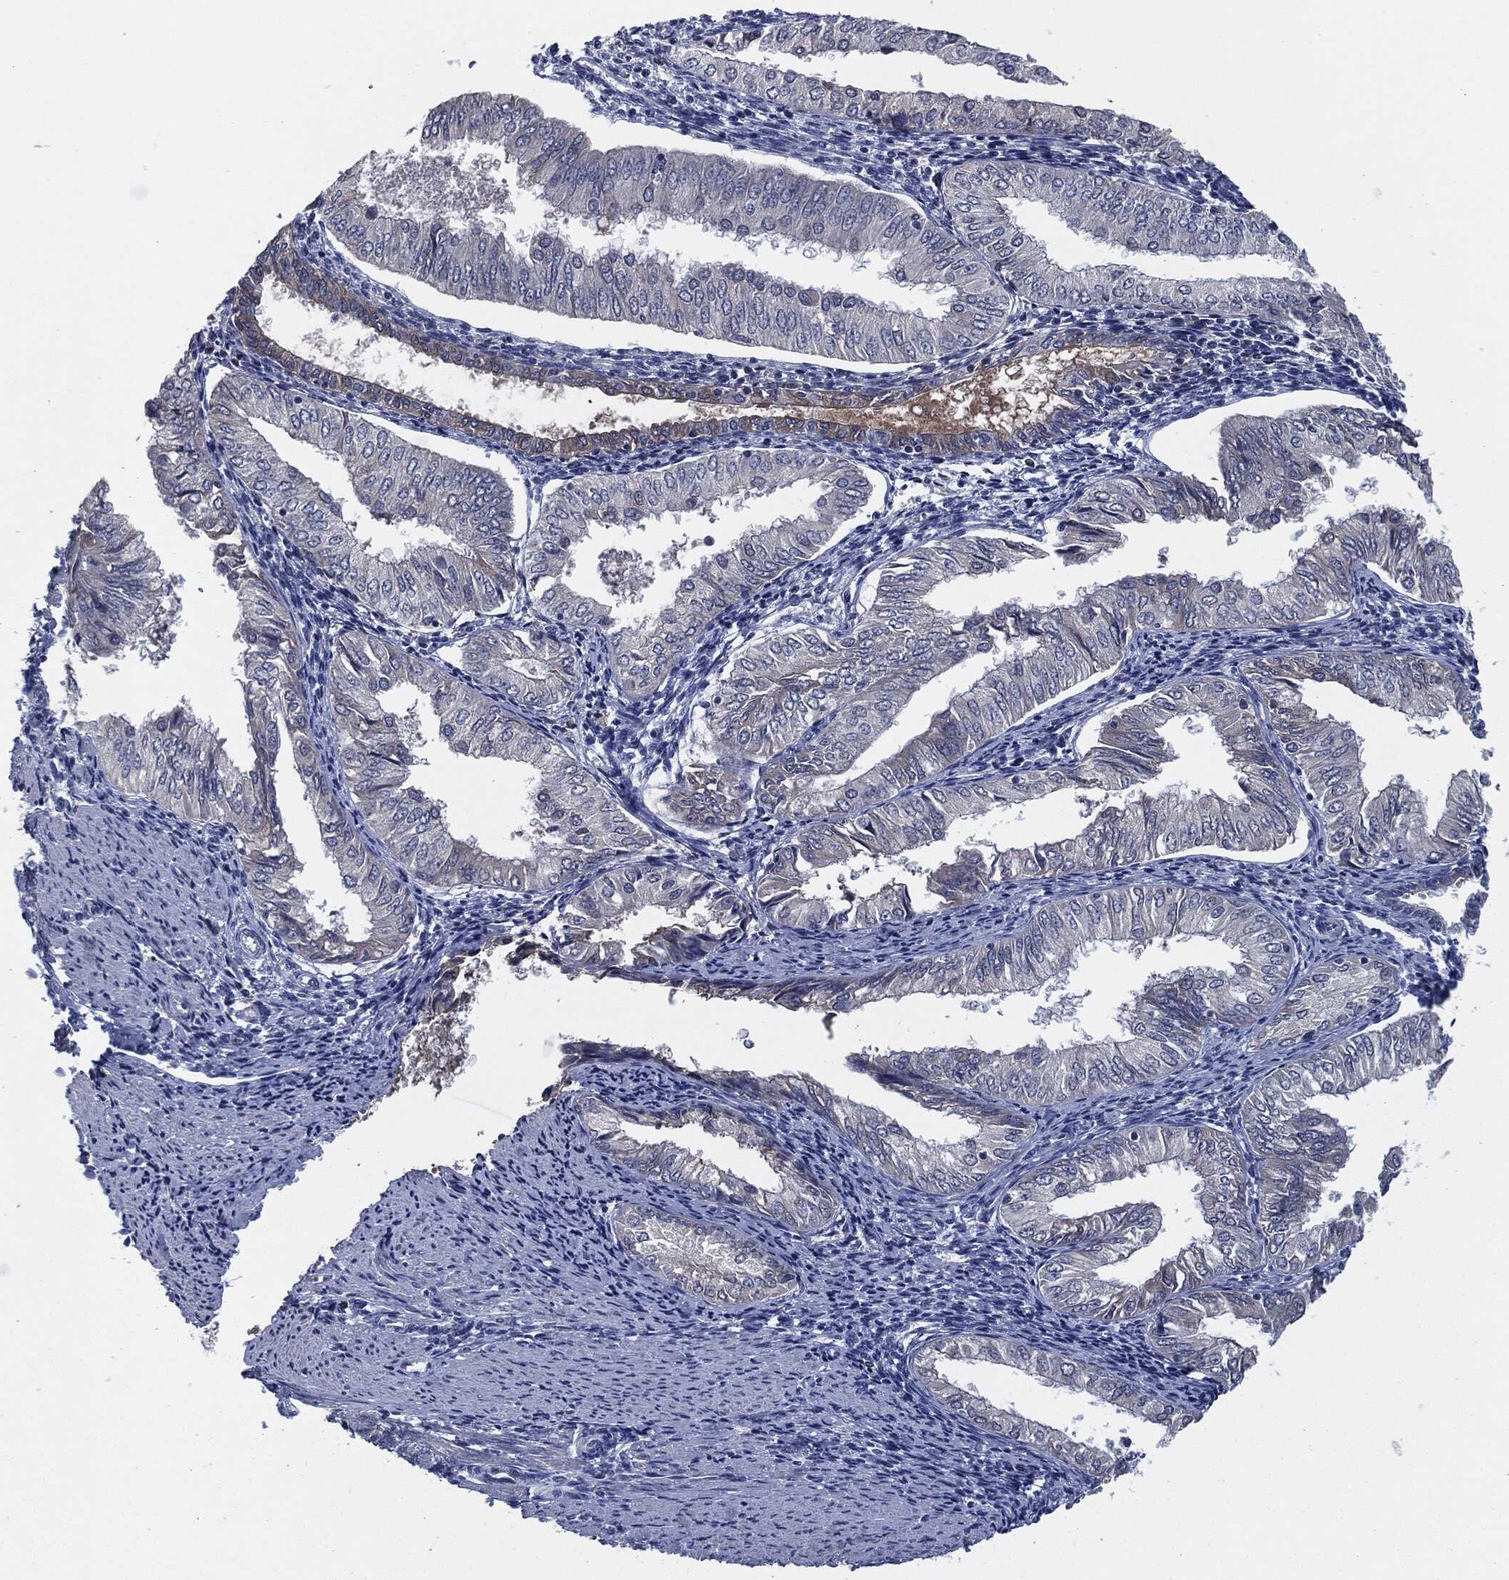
{"staining": {"intensity": "negative", "quantity": "none", "location": "none"}, "tissue": "endometrial cancer", "cell_type": "Tumor cells", "image_type": "cancer", "snomed": [{"axis": "morphology", "description": "Adenocarcinoma, NOS"}, {"axis": "topography", "description": "Endometrium"}], "caption": "DAB (3,3'-diaminobenzidine) immunohistochemical staining of human endometrial cancer (adenocarcinoma) shows no significant expression in tumor cells.", "gene": "IL2RG", "patient": {"sex": "female", "age": 53}}